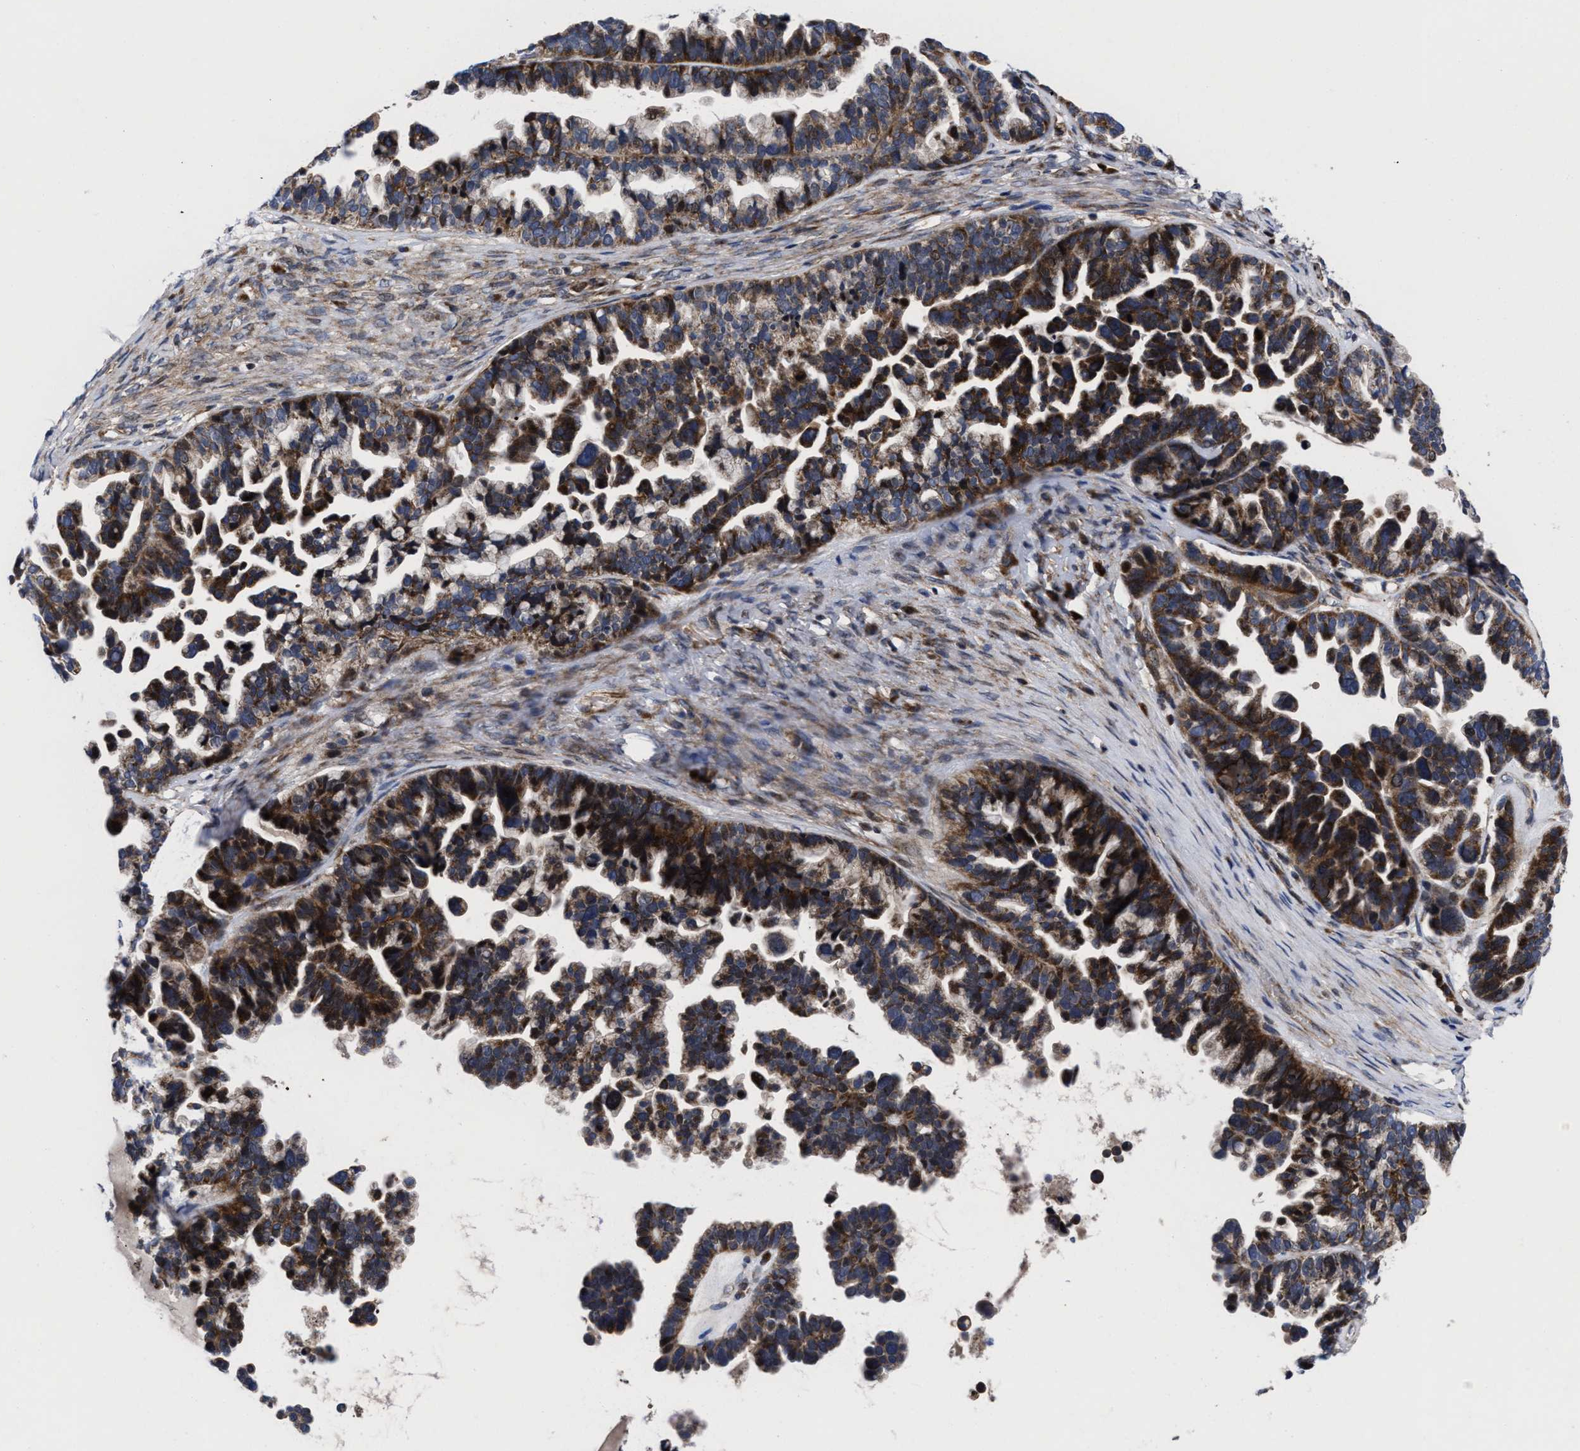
{"staining": {"intensity": "strong", "quantity": ">75%", "location": "cytoplasmic/membranous"}, "tissue": "ovarian cancer", "cell_type": "Tumor cells", "image_type": "cancer", "snomed": [{"axis": "morphology", "description": "Cystadenocarcinoma, serous, NOS"}, {"axis": "topography", "description": "Ovary"}], "caption": "Tumor cells display high levels of strong cytoplasmic/membranous expression in about >75% of cells in human ovarian cancer (serous cystadenocarcinoma). The staining is performed using DAB (3,3'-diaminobenzidine) brown chromogen to label protein expression. The nuclei are counter-stained blue using hematoxylin.", "gene": "MRPL50", "patient": {"sex": "female", "age": 56}}